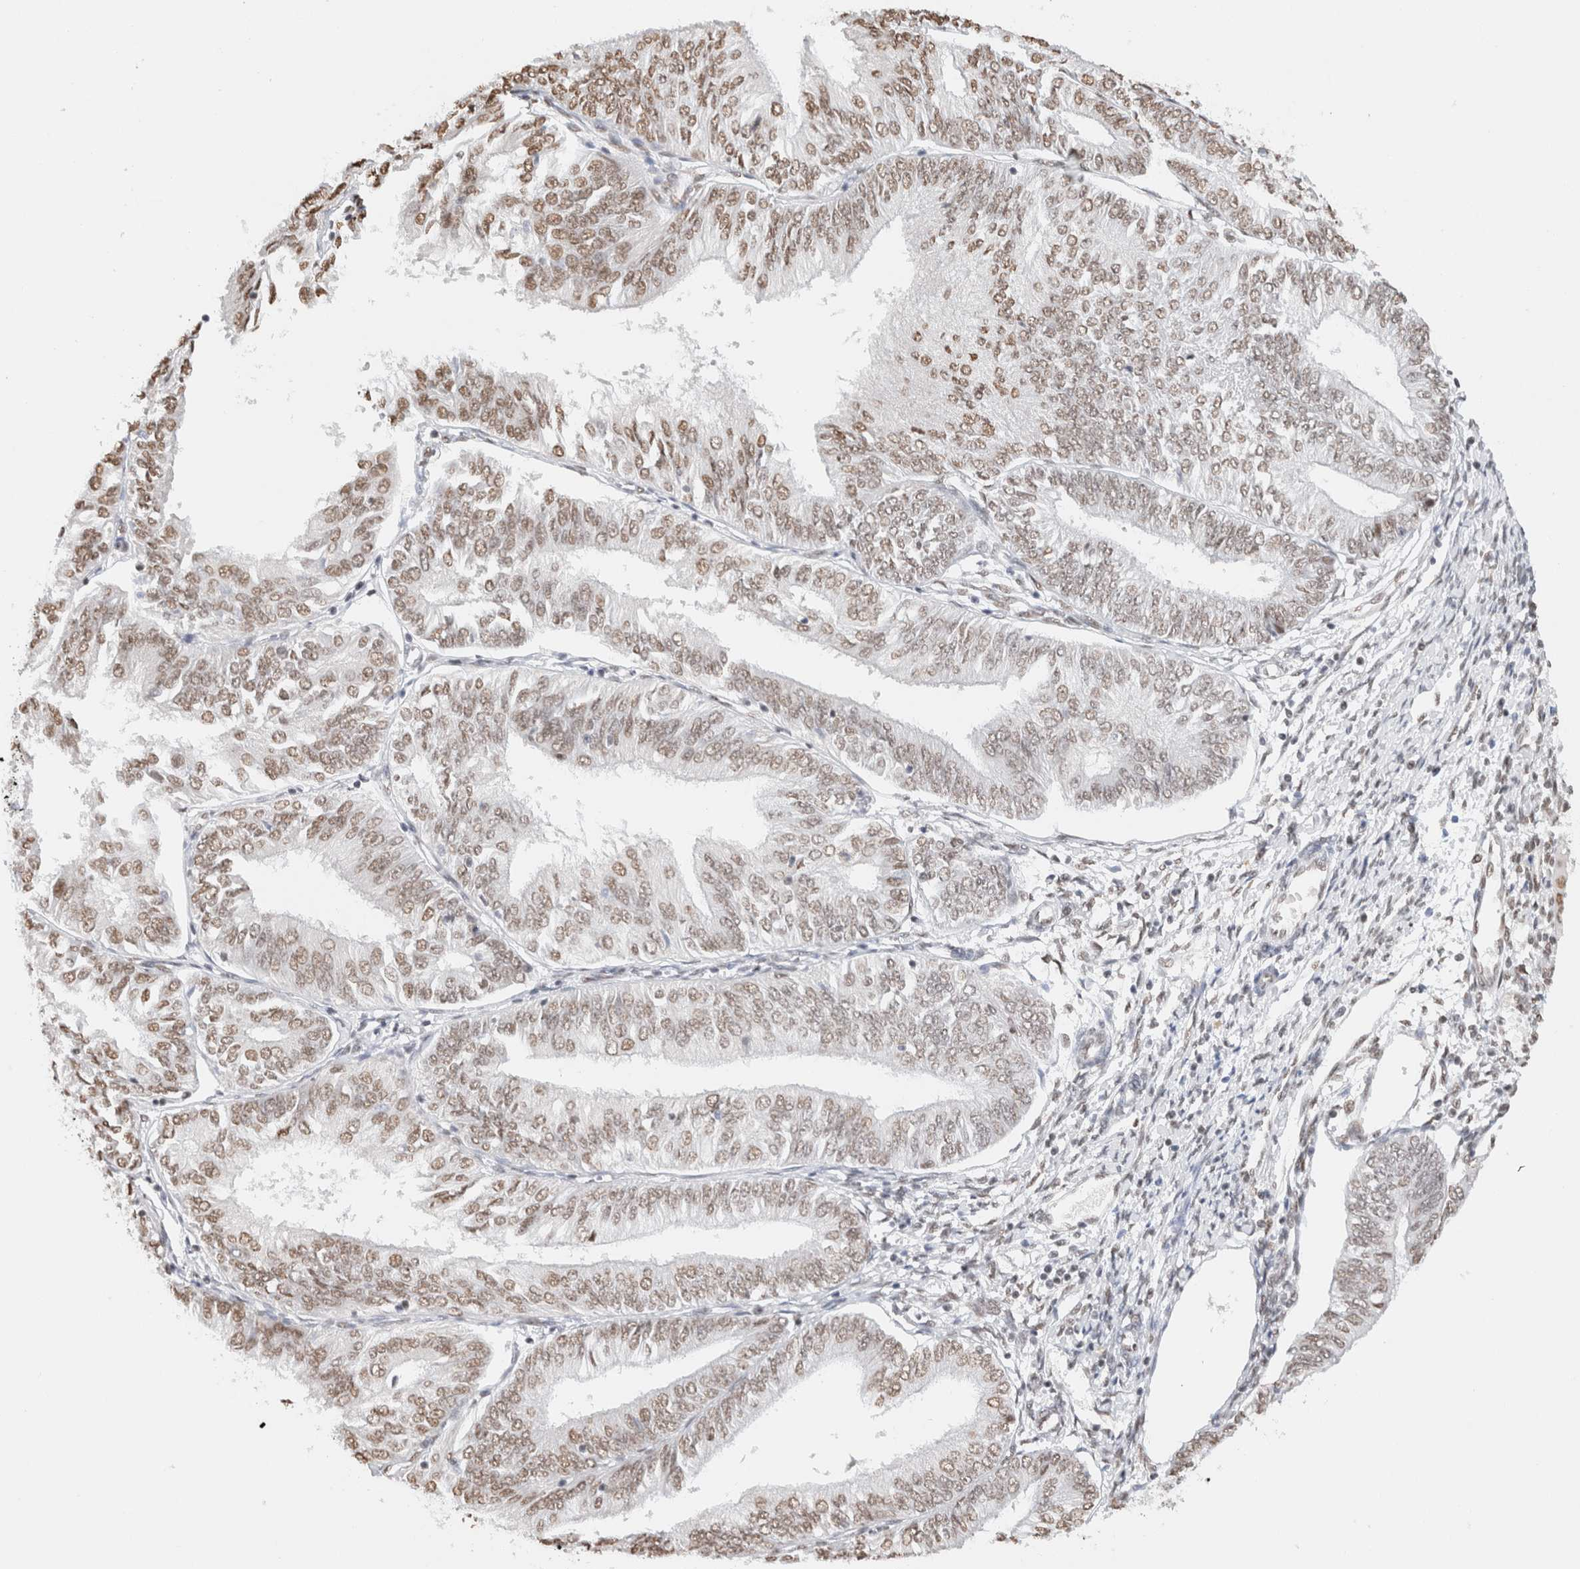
{"staining": {"intensity": "moderate", "quantity": "25%-75%", "location": "nuclear"}, "tissue": "endometrial cancer", "cell_type": "Tumor cells", "image_type": "cancer", "snomed": [{"axis": "morphology", "description": "Adenocarcinoma, NOS"}, {"axis": "topography", "description": "Endometrium"}], "caption": "The image displays staining of adenocarcinoma (endometrial), revealing moderate nuclear protein expression (brown color) within tumor cells.", "gene": "SUPT3H", "patient": {"sex": "female", "age": 58}}